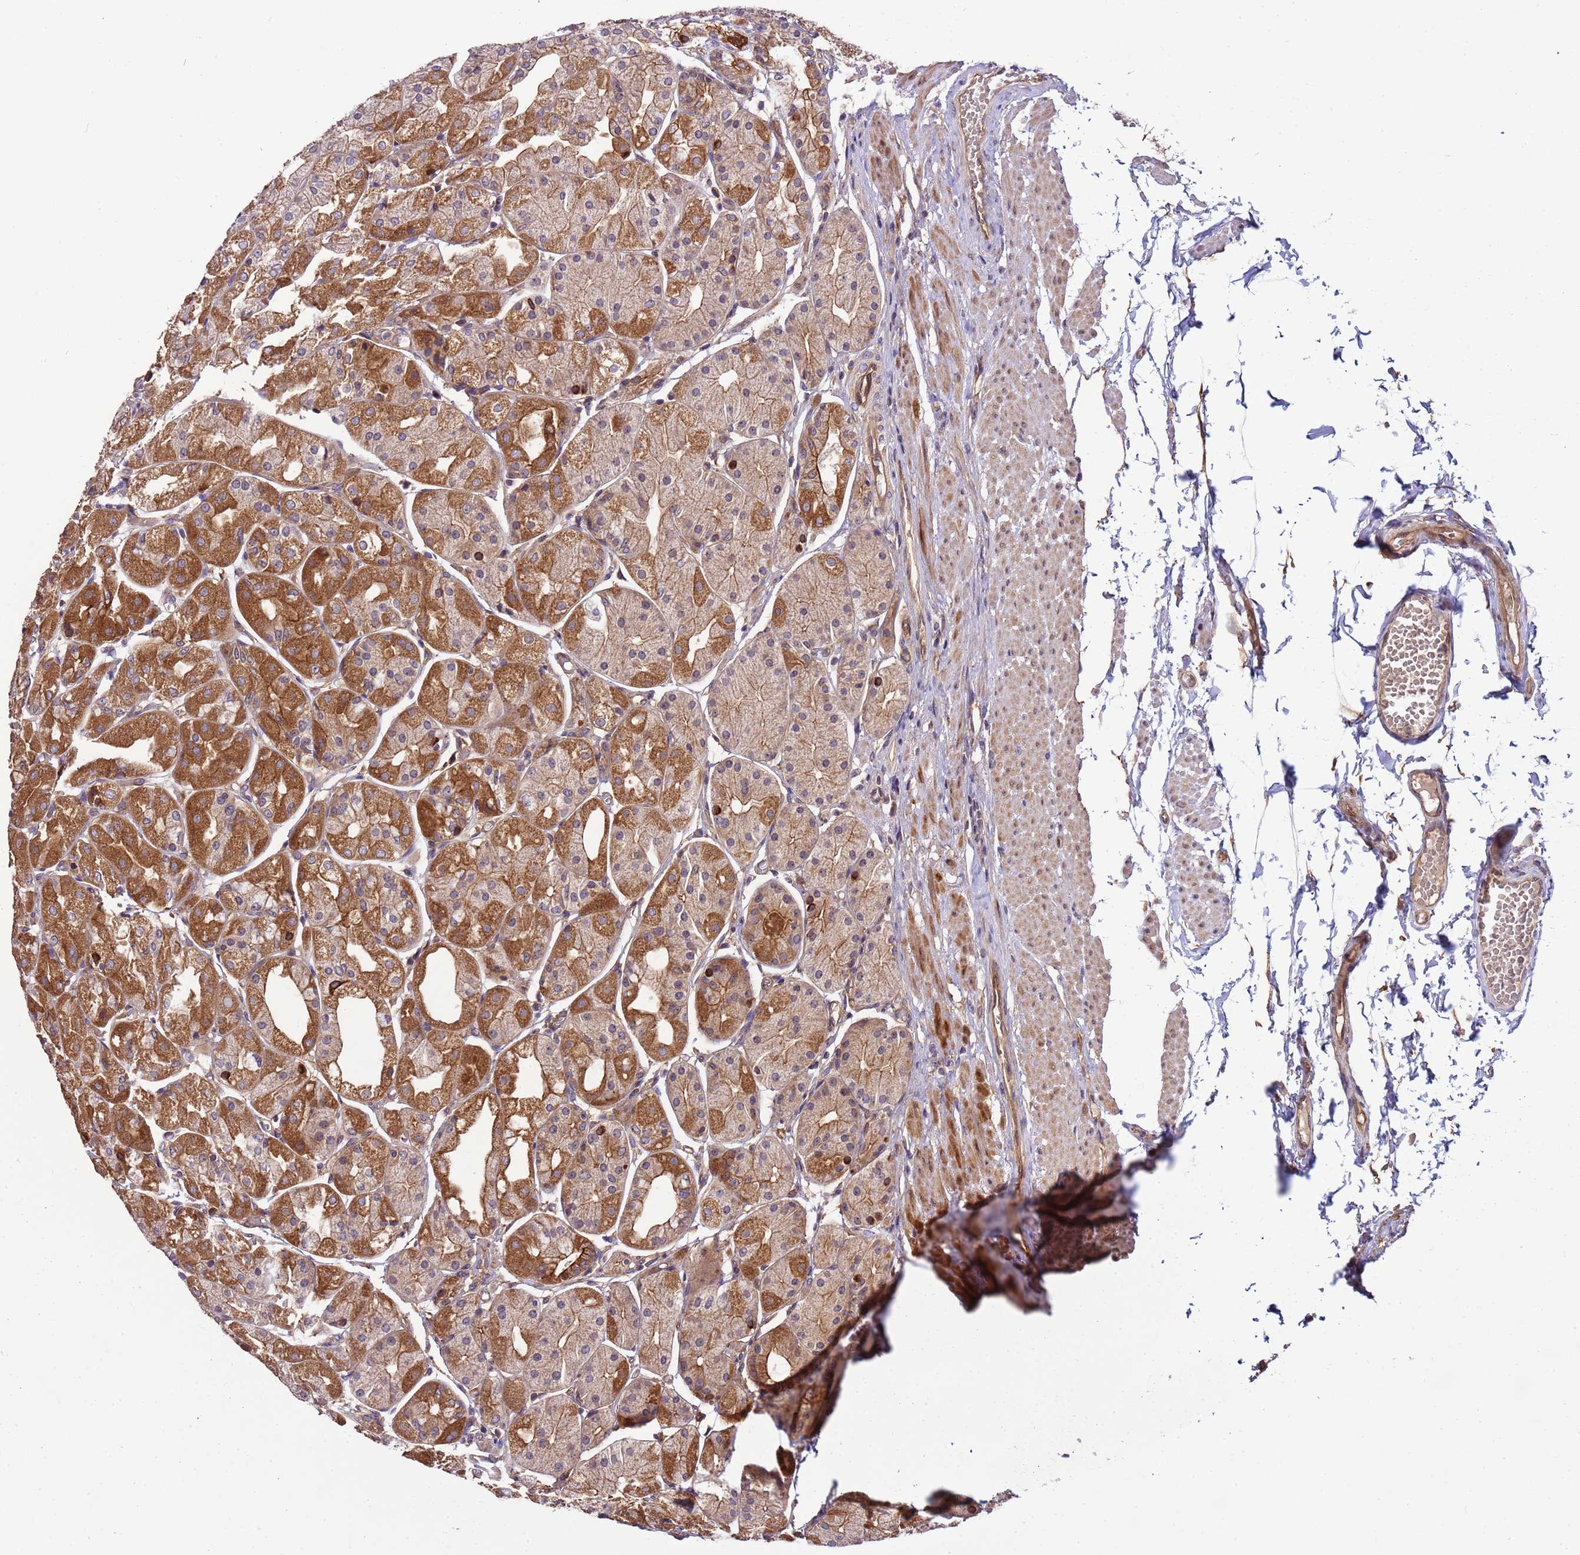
{"staining": {"intensity": "strong", "quantity": ">75%", "location": "cytoplasmic/membranous"}, "tissue": "stomach", "cell_type": "Glandular cells", "image_type": "normal", "snomed": [{"axis": "morphology", "description": "Normal tissue, NOS"}, {"axis": "topography", "description": "Stomach, upper"}], "caption": "Glandular cells display high levels of strong cytoplasmic/membranous expression in approximately >75% of cells in unremarkable human stomach. (Brightfield microscopy of DAB IHC at high magnification).", "gene": "SMCO3", "patient": {"sex": "male", "age": 72}}